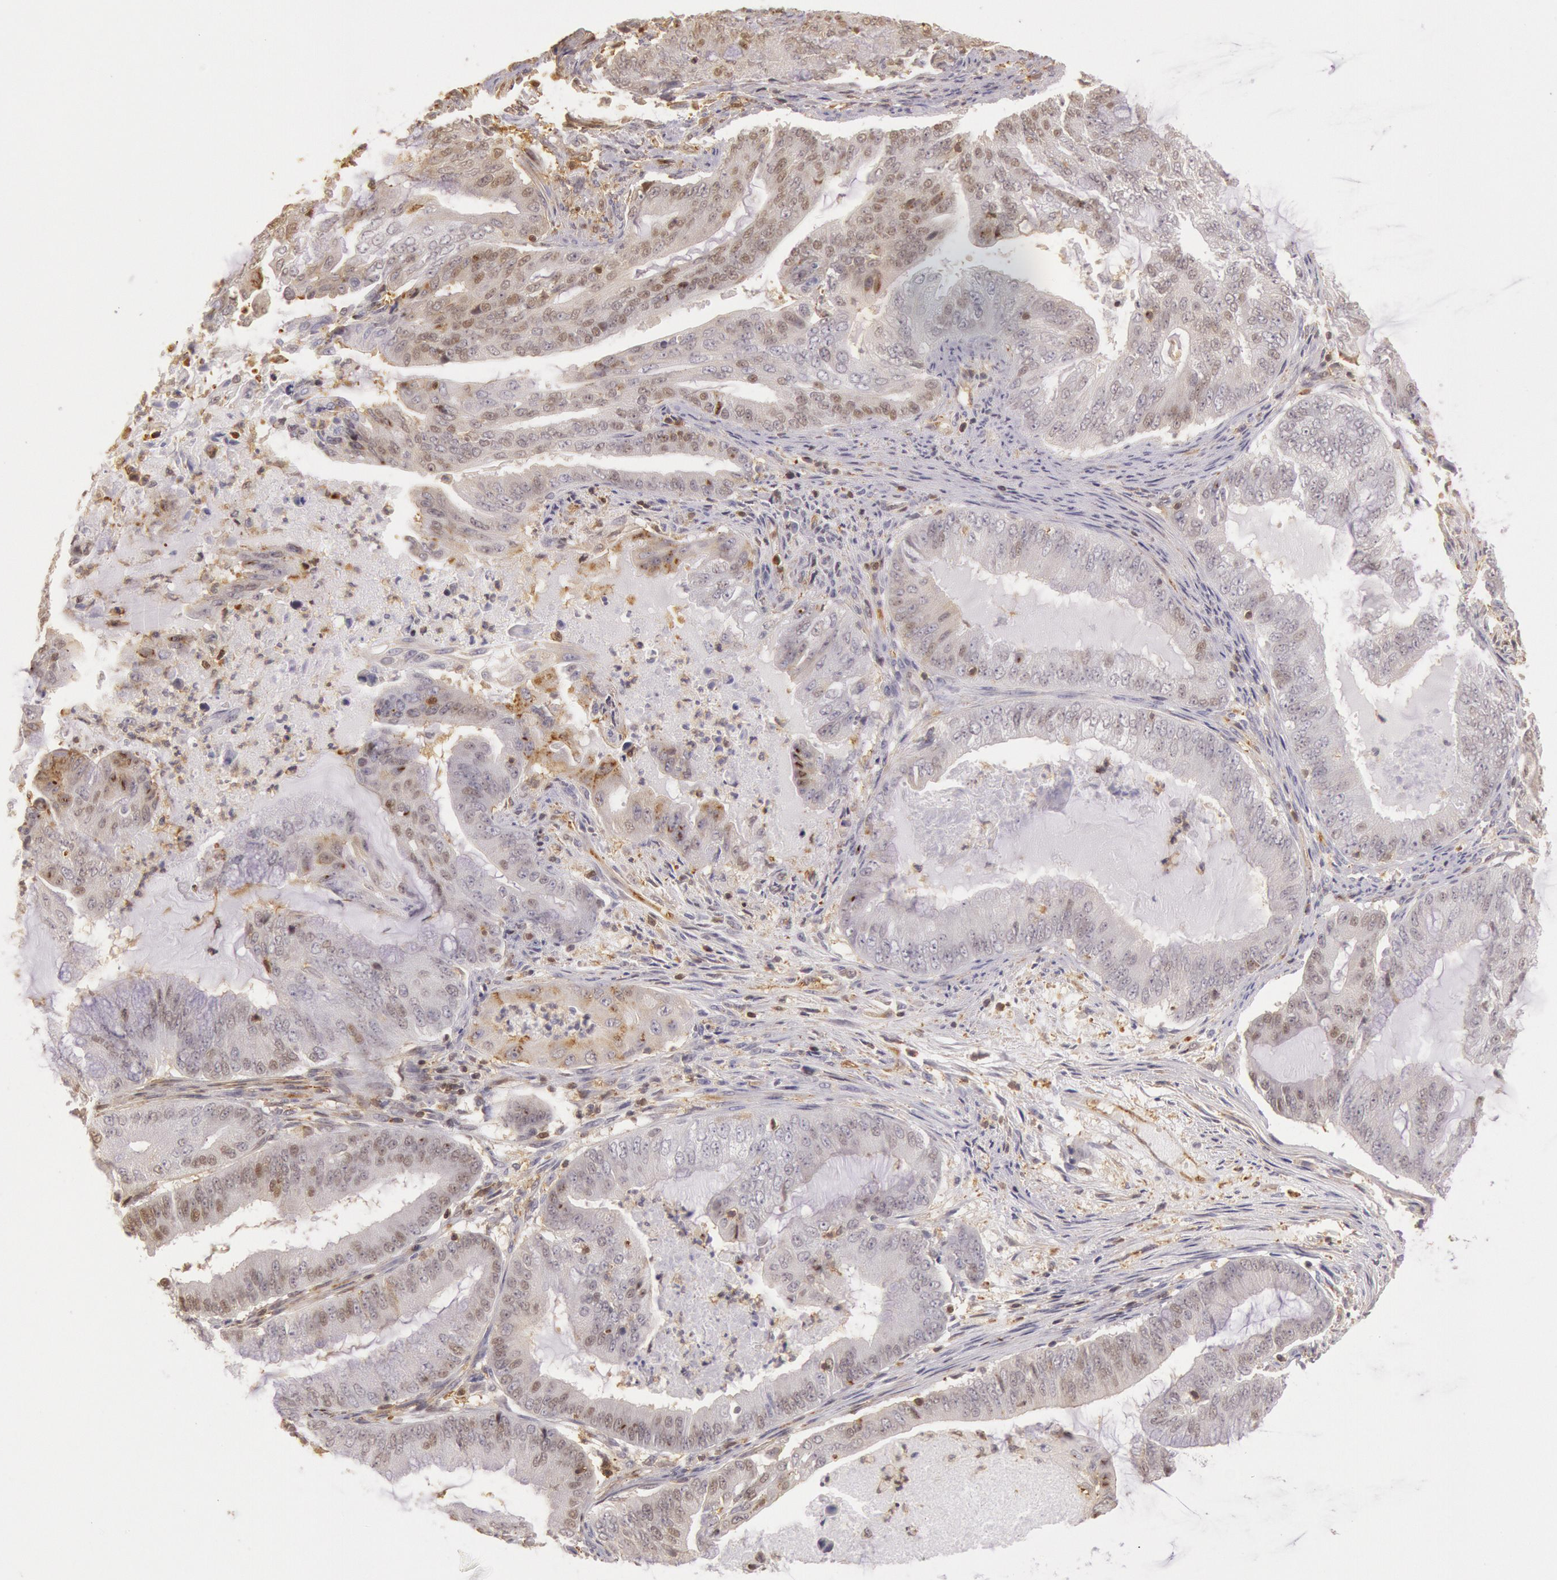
{"staining": {"intensity": "moderate", "quantity": "<25%", "location": "cytoplasmic/membranous,nuclear"}, "tissue": "endometrial cancer", "cell_type": "Tumor cells", "image_type": "cancer", "snomed": [{"axis": "morphology", "description": "Adenocarcinoma, NOS"}, {"axis": "topography", "description": "Endometrium"}], "caption": "Immunohistochemical staining of human endometrial adenocarcinoma shows low levels of moderate cytoplasmic/membranous and nuclear protein positivity in approximately <25% of tumor cells.", "gene": "HIF1A", "patient": {"sex": "female", "age": 63}}